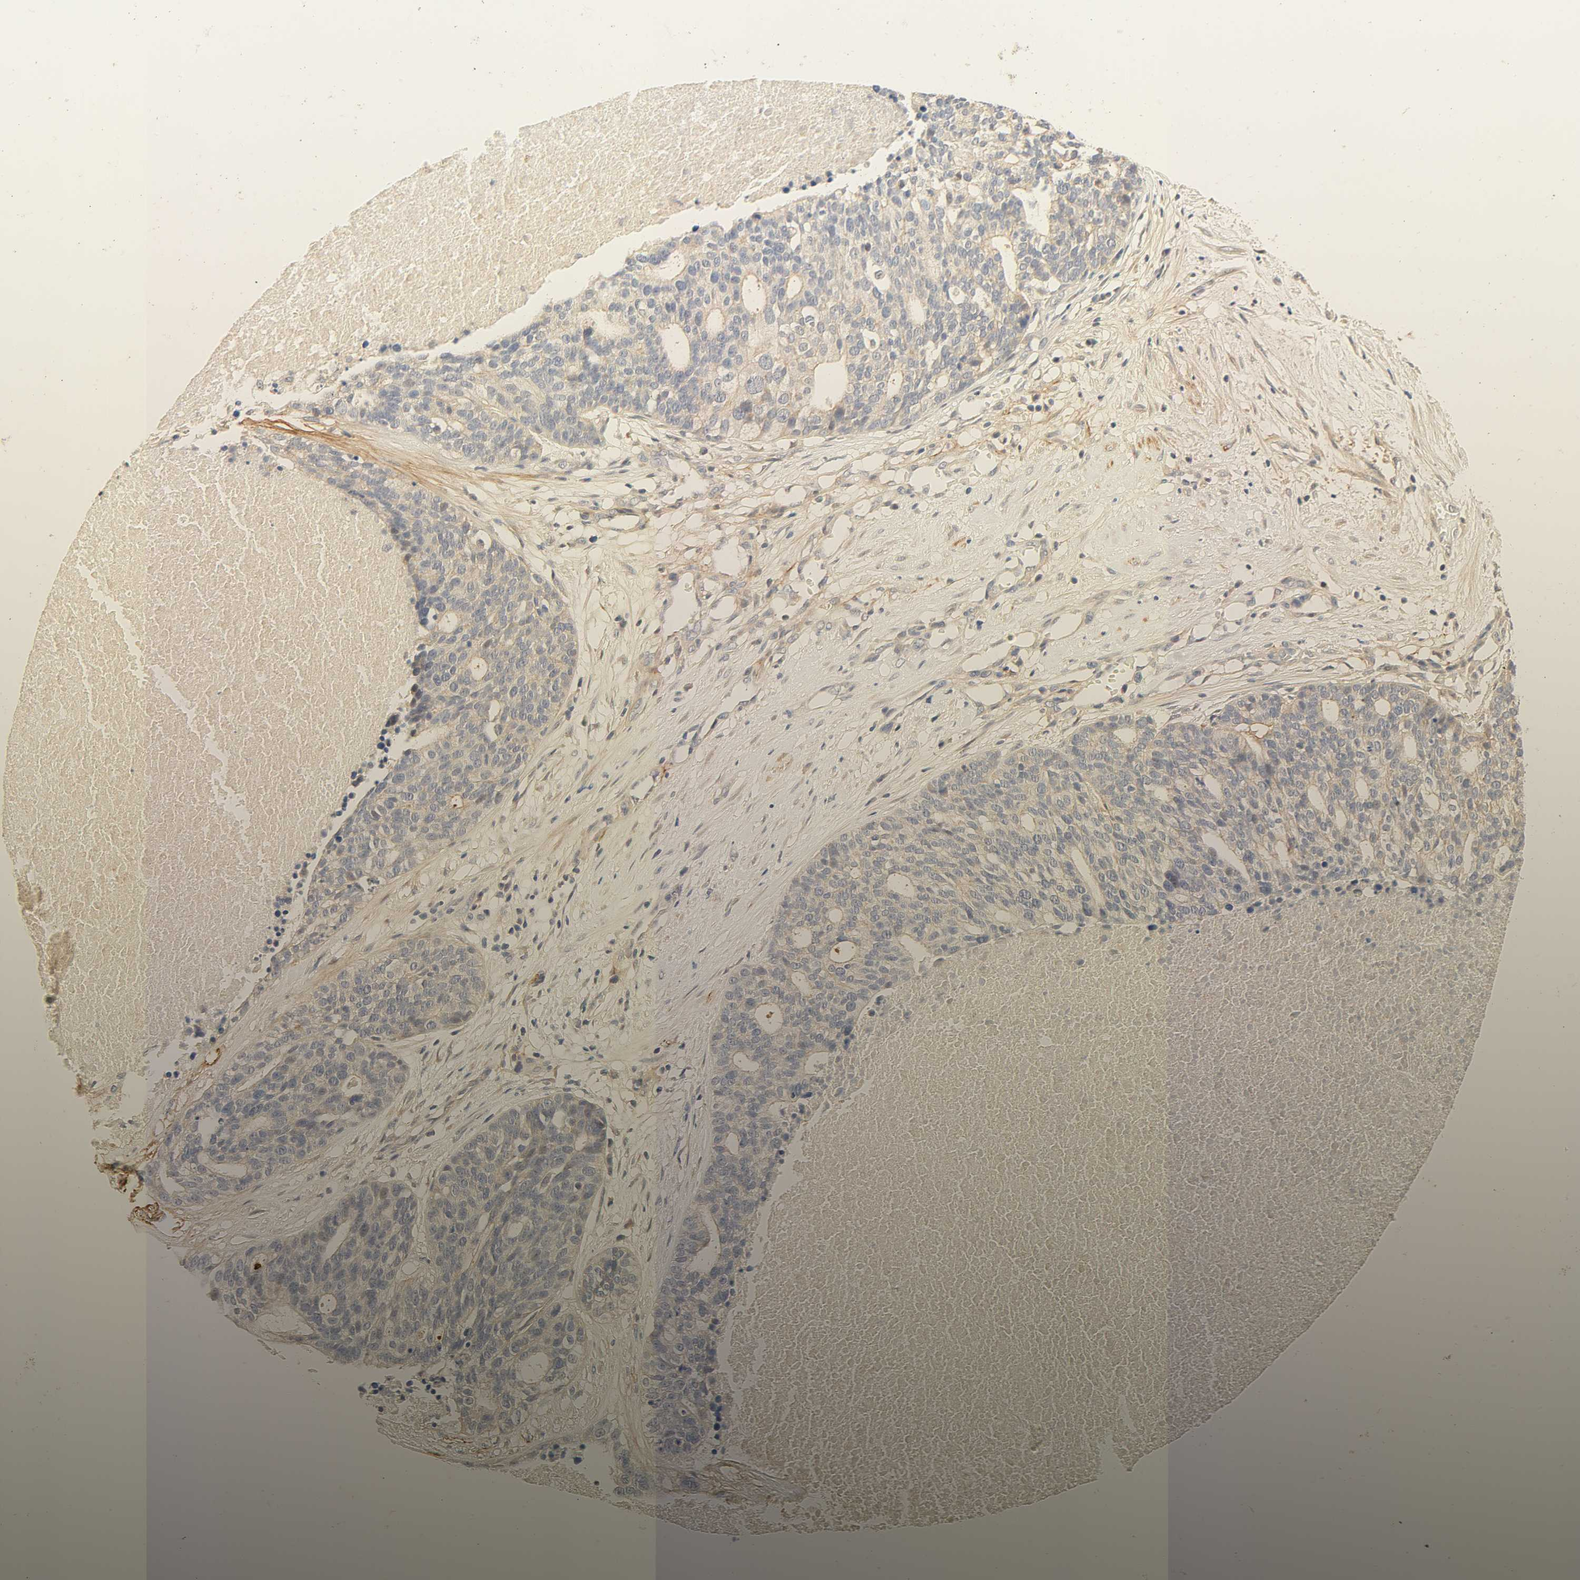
{"staining": {"intensity": "negative", "quantity": "none", "location": "none"}, "tissue": "ovarian cancer", "cell_type": "Tumor cells", "image_type": "cancer", "snomed": [{"axis": "morphology", "description": "Cystadenocarcinoma, serous, NOS"}, {"axis": "topography", "description": "Ovary"}], "caption": "IHC photomicrograph of neoplastic tissue: human ovarian serous cystadenocarcinoma stained with DAB (3,3'-diaminobenzidine) displays no significant protein expression in tumor cells.", "gene": "CACNA1G", "patient": {"sex": "female", "age": 59}}